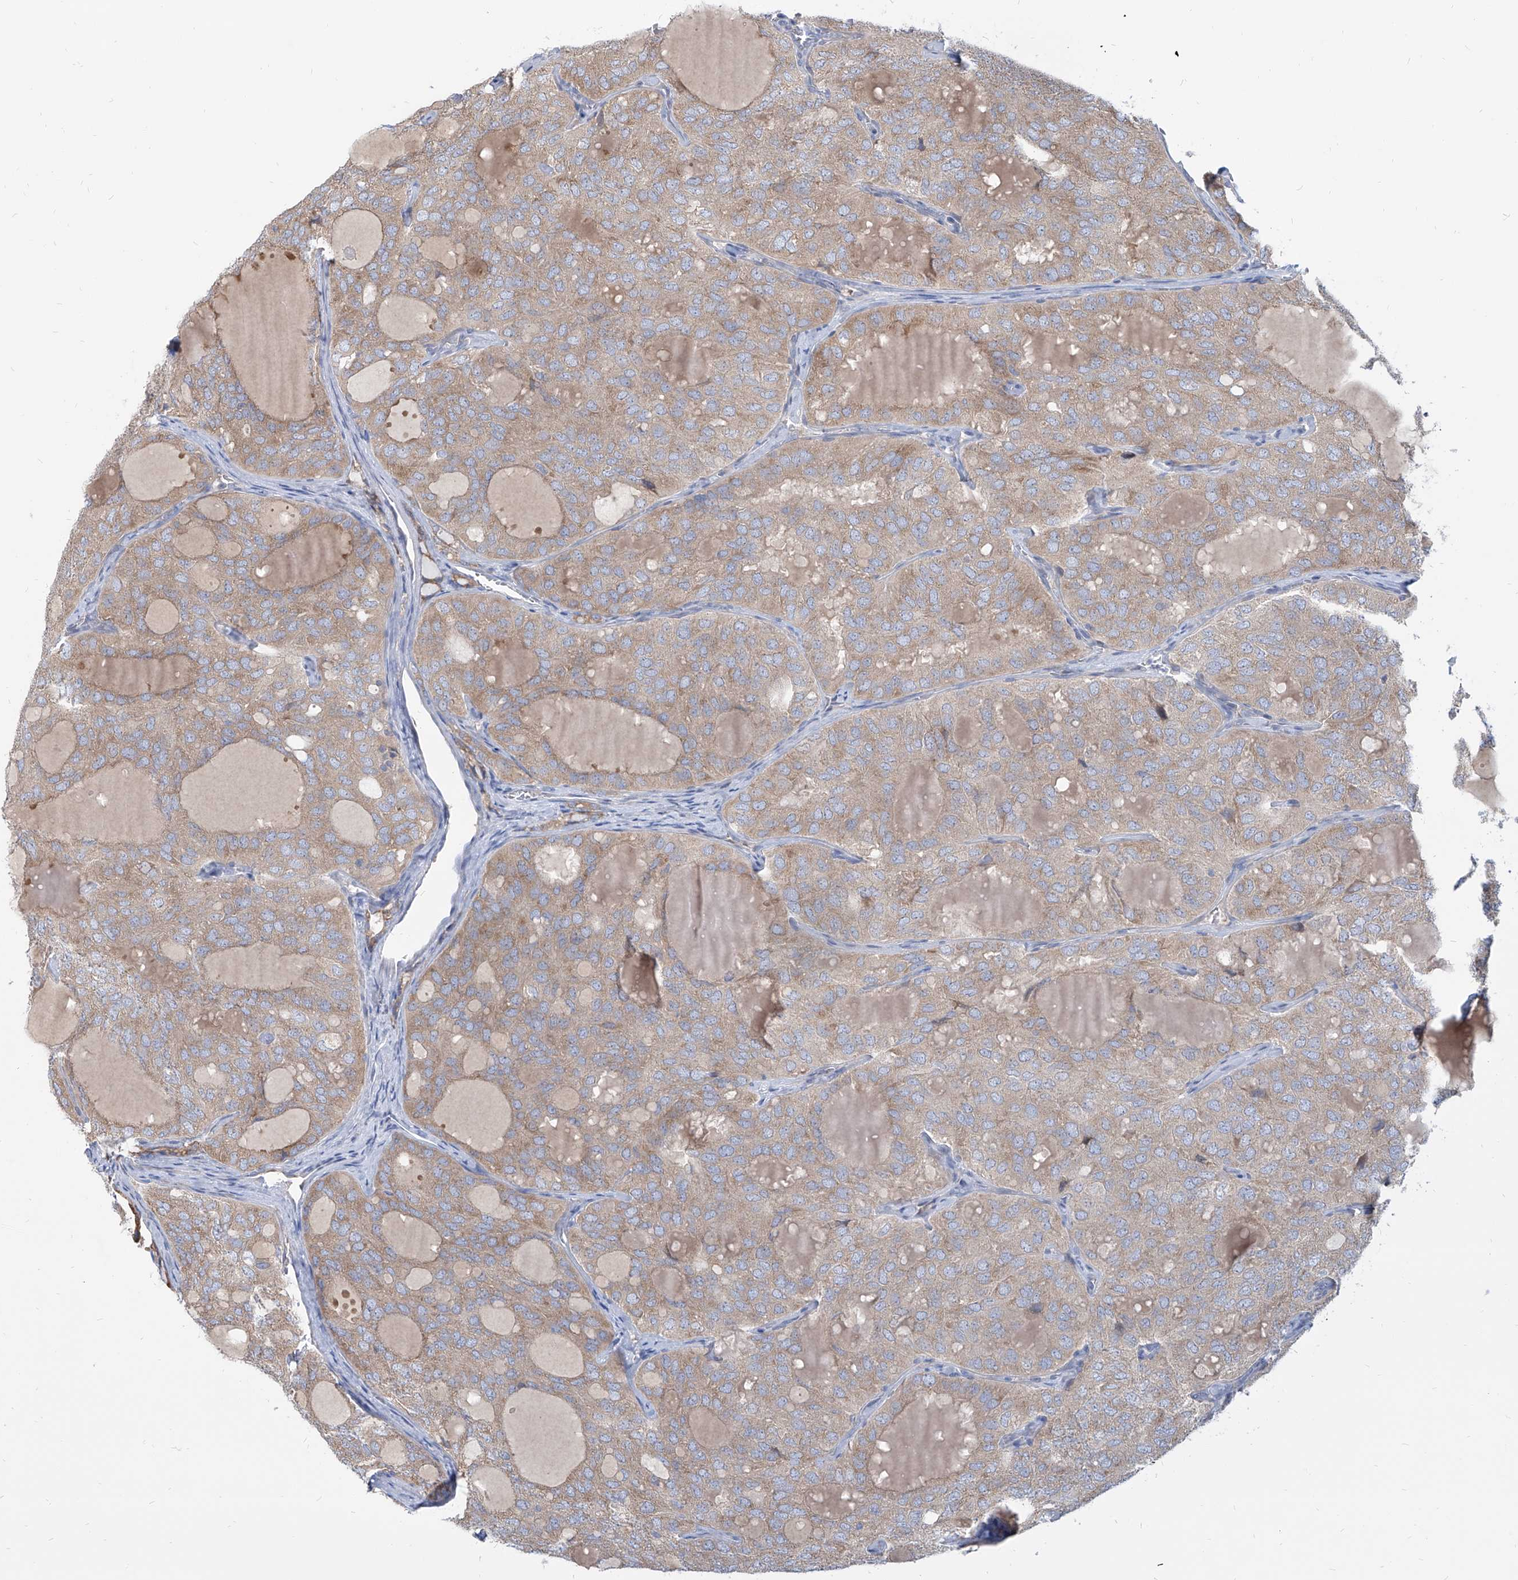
{"staining": {"intensity": "weak", "quantity": ">75%", "location": "cytoplasmic/membranous"}, "tissue": "thyroid cancer", "cell_type": "Tumor cells", "image_type": "cancer", "snomed": [{"axis": "morphology", "description": "Follicular adenoma carcinoma, NOS"}, {"axis": "topography", "description": "Thyroid gland"}], "caption": "Protein staining of thyroid follicular adenoma carcinoma tissue displays weak cytoplasmic/membranous positivity in about >75% of tumor cells.", "gene": "FAM83B", "patient": {"sex": "male", "age": 75}}